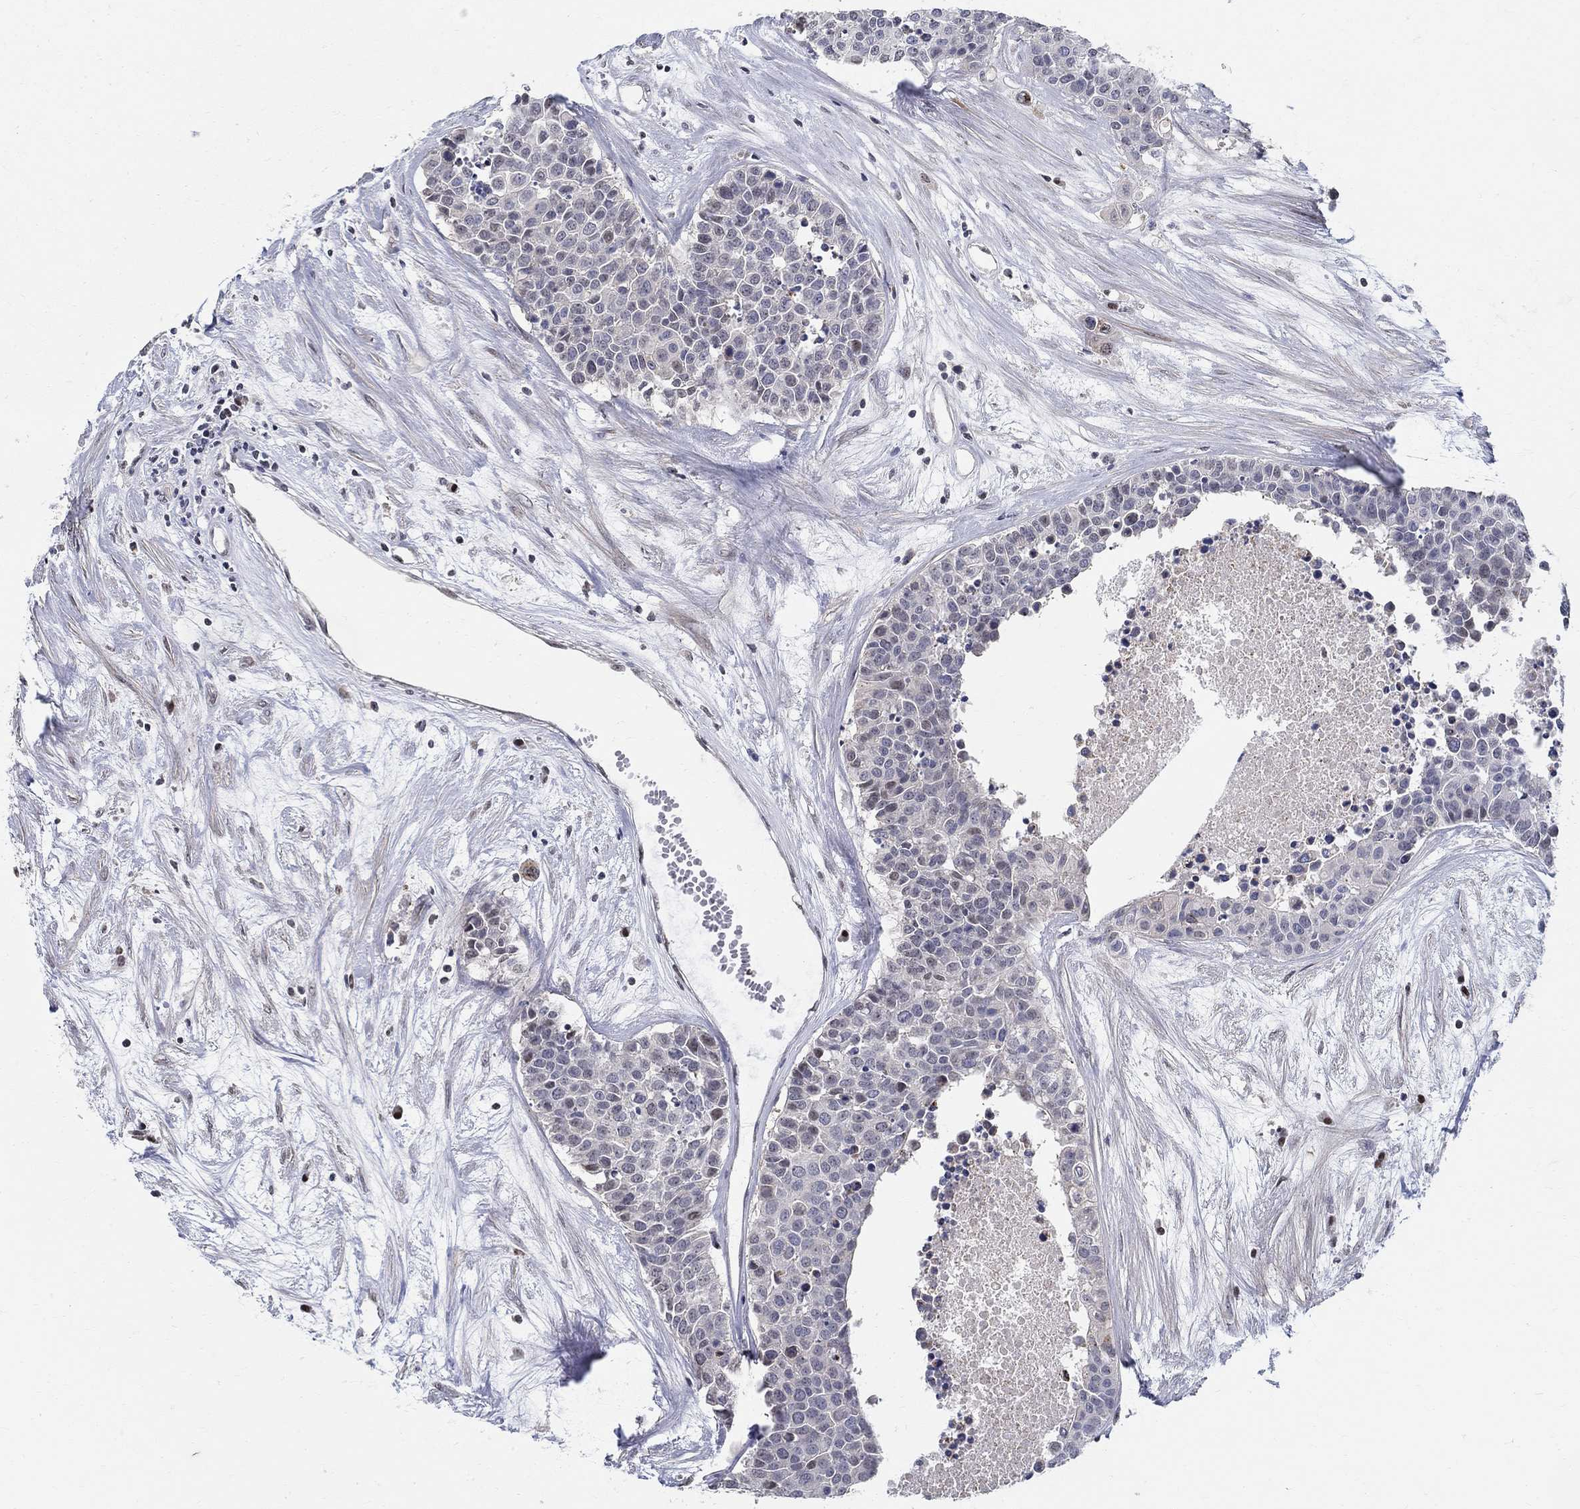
{"staining": {"intensity": "negative", "quantity": "none", "location": "none"}, "tissue": "carcinoid", "cell_type": "Tumor cells", "image_type": "cancer", "snomed": [{"axis": "morphology", "description": "Carcinoid, malignant, NOS"}, {"axis": "topography", "description": "Colon"}], "caption": "This is an IHC histopathology image of carcinoid. There is no staining in tumor cells.", "gene": "C16orf46", "patient": {"sex": "male", "age": 81}}